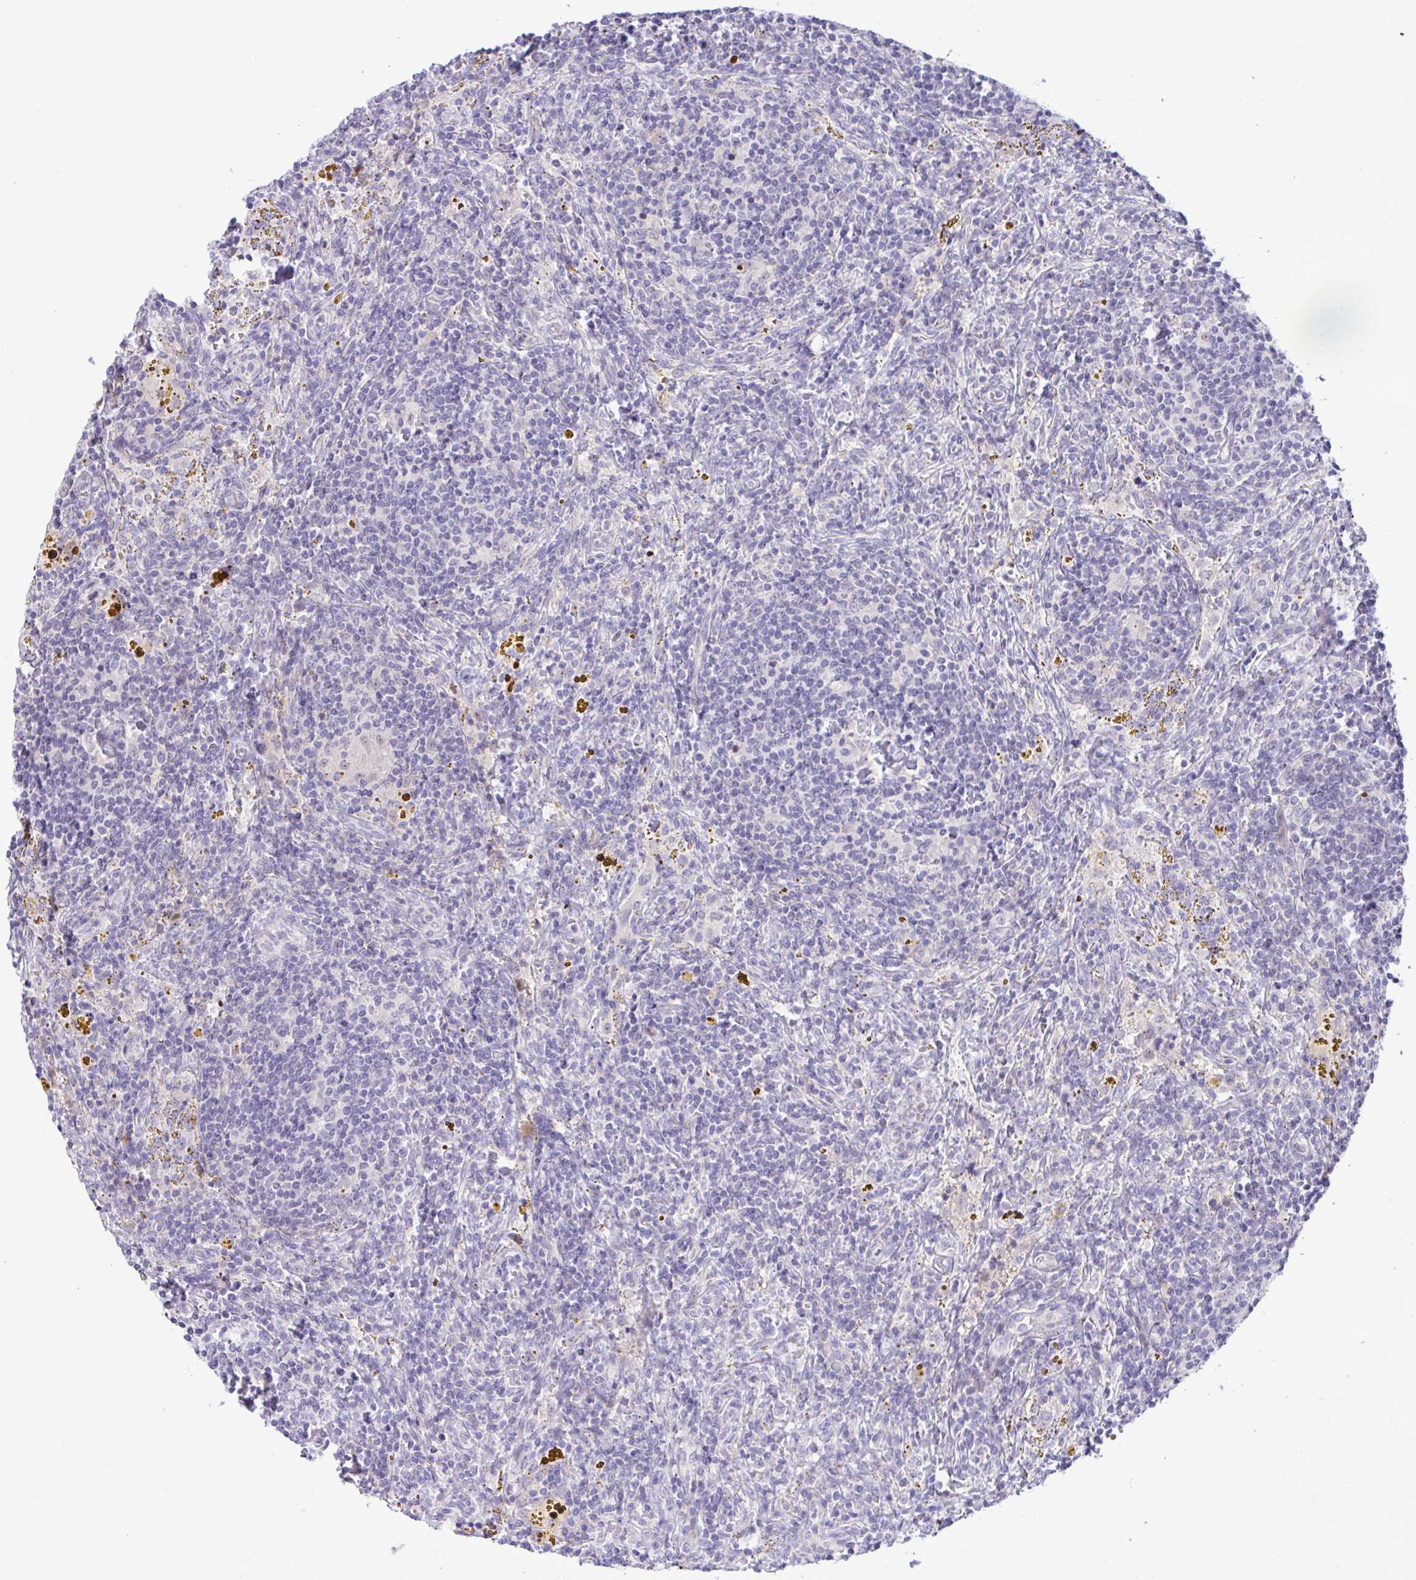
{"staining": {"intensity": "negative", "quantity": "none", "location": "none"}, "tissue": "lymphoma", "cell_type": "Tumor cells", "image_type": "cancer", "snomed": [{"axis": "morphology", "description": "Malignant lymphoma, non-Hodgkin's type, Low grade"}, {"axis": "topography", "description": "Spleen"}], "caption": "Immunohistochemistry (IHC) histopathology image of lymphoma stained for a protein (brown), which exhibits no positivity in tumor cells. (DAB (3,3'-diaminobenzidine) IHC, high magnification).", "gene": "EPOP", "patient": {"sex": "female", "age": 70}}